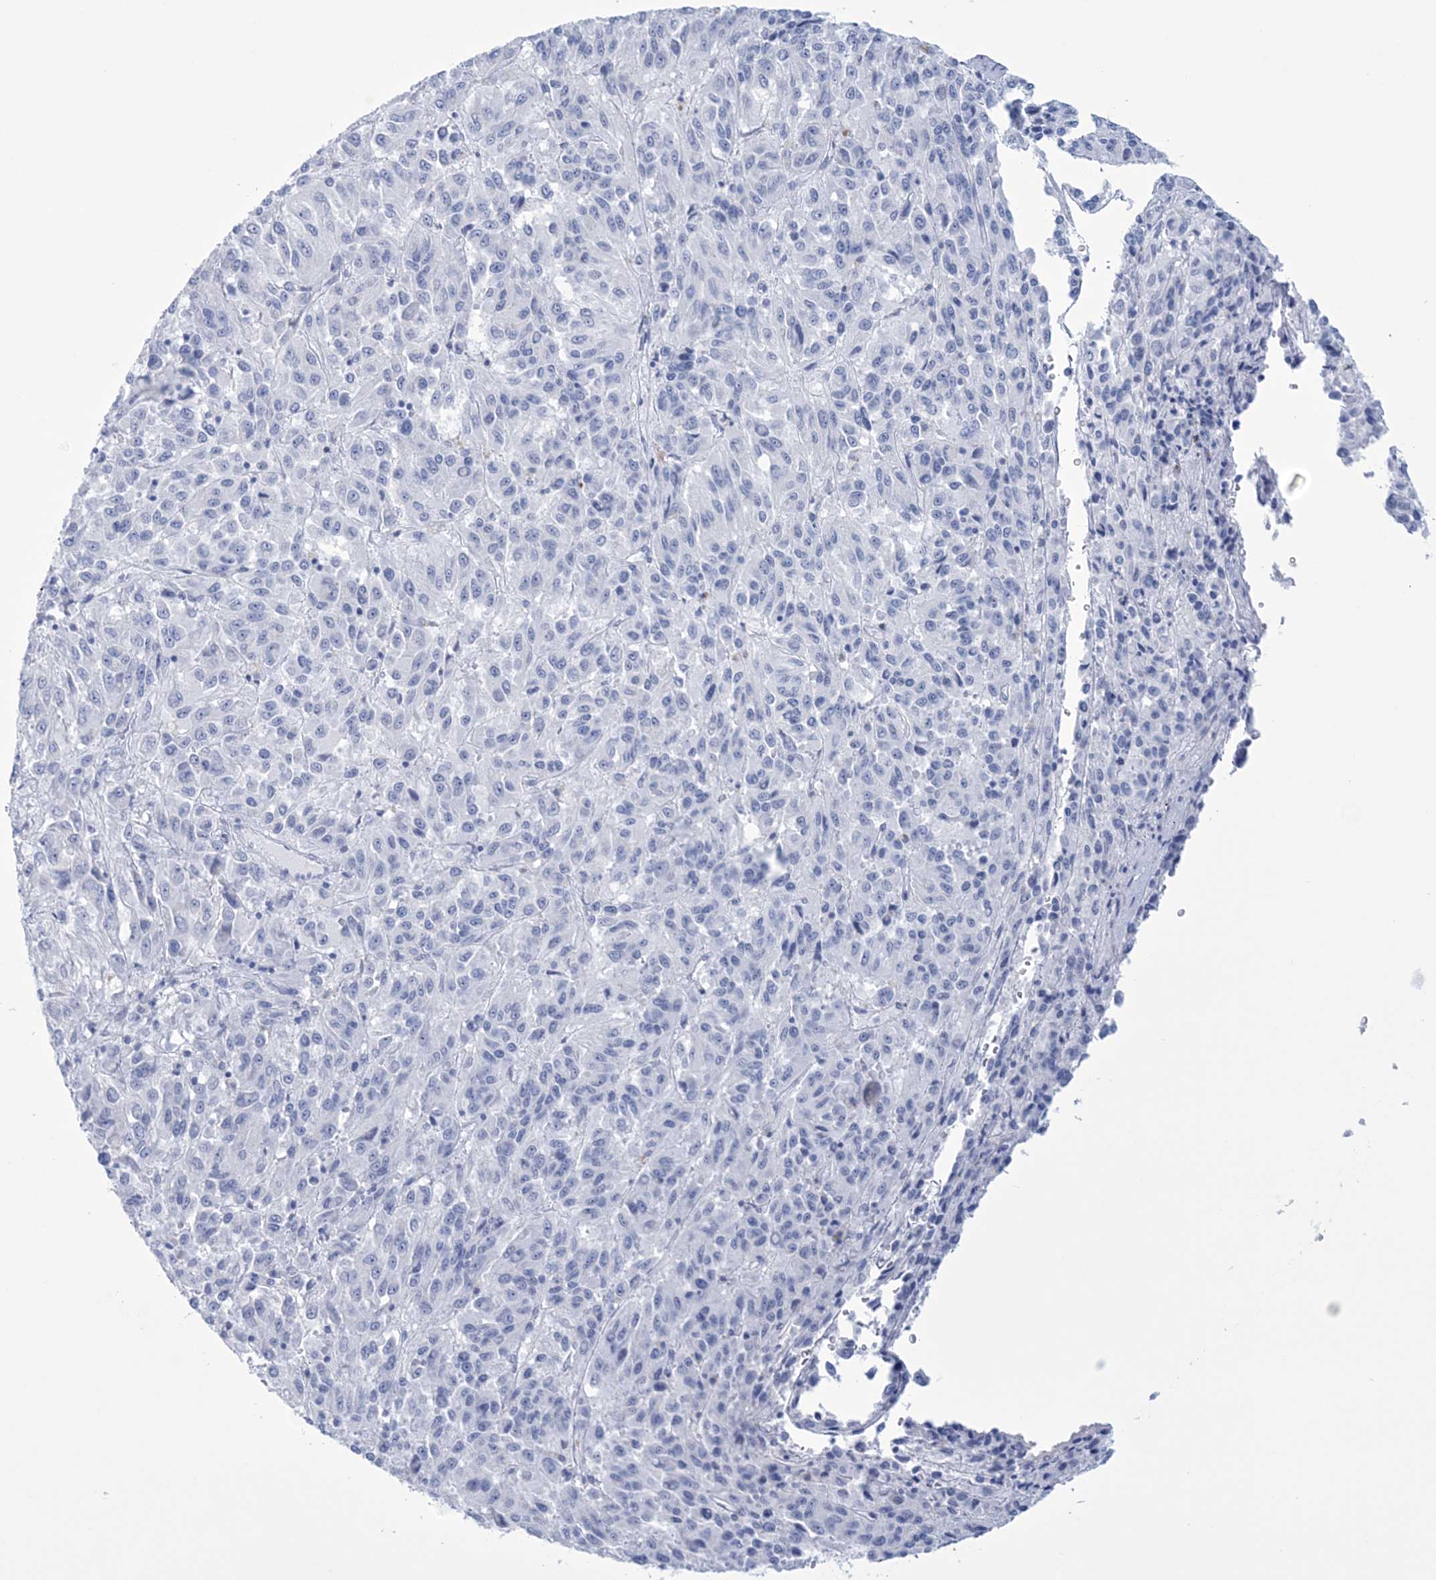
{"staining": {"intensity": "negative", "quantity": "none", "location": "none"}, "tissue": "melanoma", "cell_type": "Tumor cells", "image_type": "cancer", "snomed": [{"axis": "morphology", "description": "Malignant melanoma, Metastatic site"}, {"axis": "topography", "description": "Lung"}], "caption": "Malignant melanoma (metastatic site) stained for a protein using immunohistochemistry reveals no expression tumor cells.", "gene": "DPCD", "patient": {"sex": "male", "age": 64}}